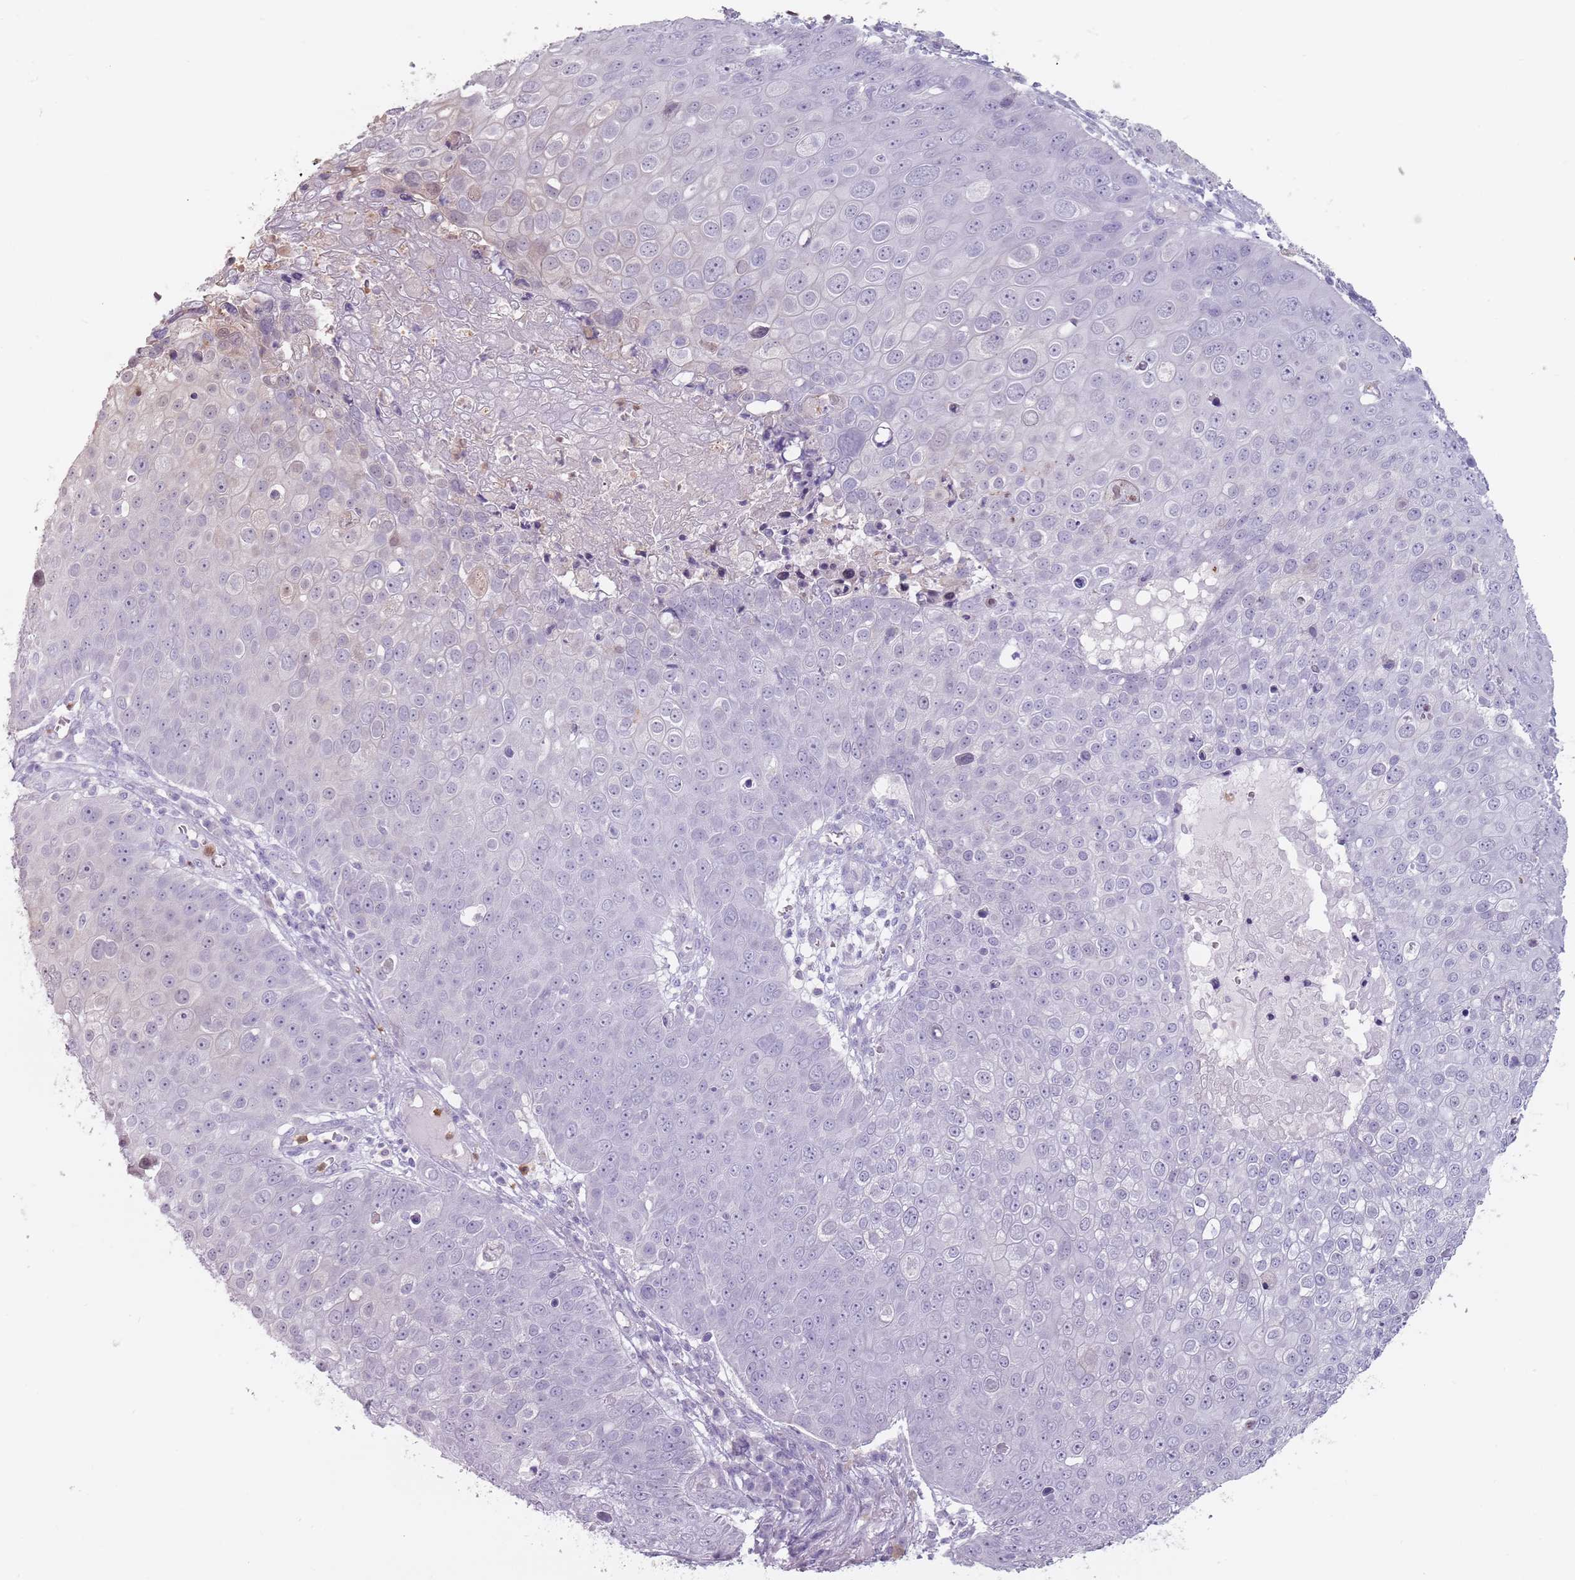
{"staining": {"intensity": "negative", "quantity": "none", "location": "none"}, "tissue": "skin cancer", "cell_type": "Tumor cells", "image_type": "cancer", "snomed": [{"axis": "morphology", "description": "Squamous cell carcinoma, NOS"}, {"axis": "topography", "description": "Skin"}], "caption": "High power microscopy micrograph of an immunohistochemistry (IHC) image of skin cancer, revealing no significant expression in tumor cells.", "gene": "ZNF584", "patient": {"sex": "male", "age": 71}}